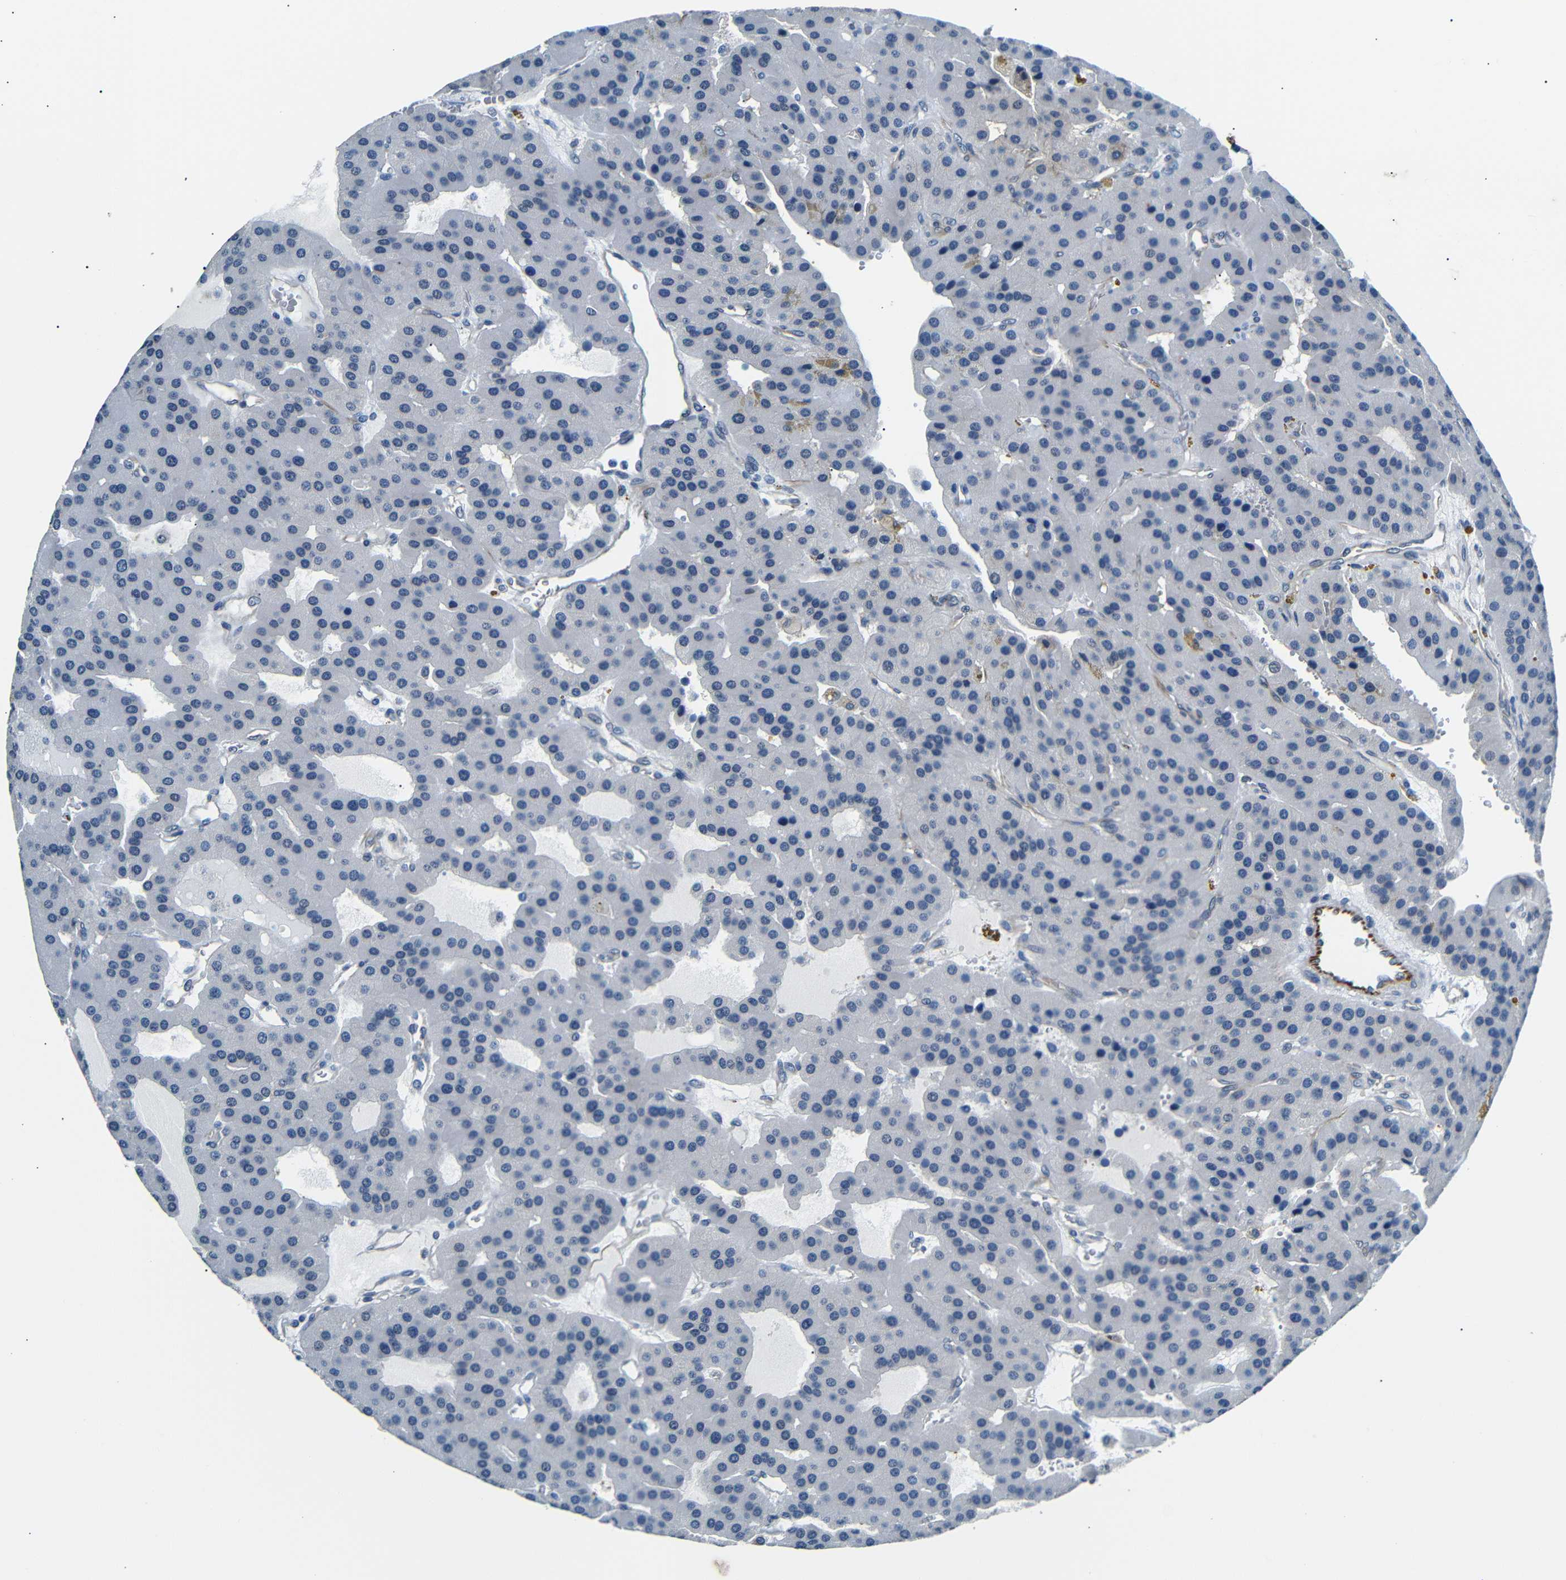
{"staining": {"intensity": "negative", "quantity": "none", "location": "none"}, "tissue": "parathyroid gland", "cell_type": "Glandular cells", "image_type": "normal", "snomed": [{"axis": "morphology", "description": "Normal tissue, NOS"}, {"axis": "morphology", "description": "Adenoma, NOS"}, {"axis": "topography", "description": "Parathyroid gland"}], "caption": "DAB immunohistochemical staining of unremarkable human parathyroid gland shows no significant positivity in glandular cells. Brightfield microscopy of immunohistochemistry (IHC) stained with DAB (3,3'-diaminobenzidine) (brown) and hematoxylin (blue), captured at high magnification.", "gene": "TAFA1", "patient": {"sex": "female", "age": 86}}